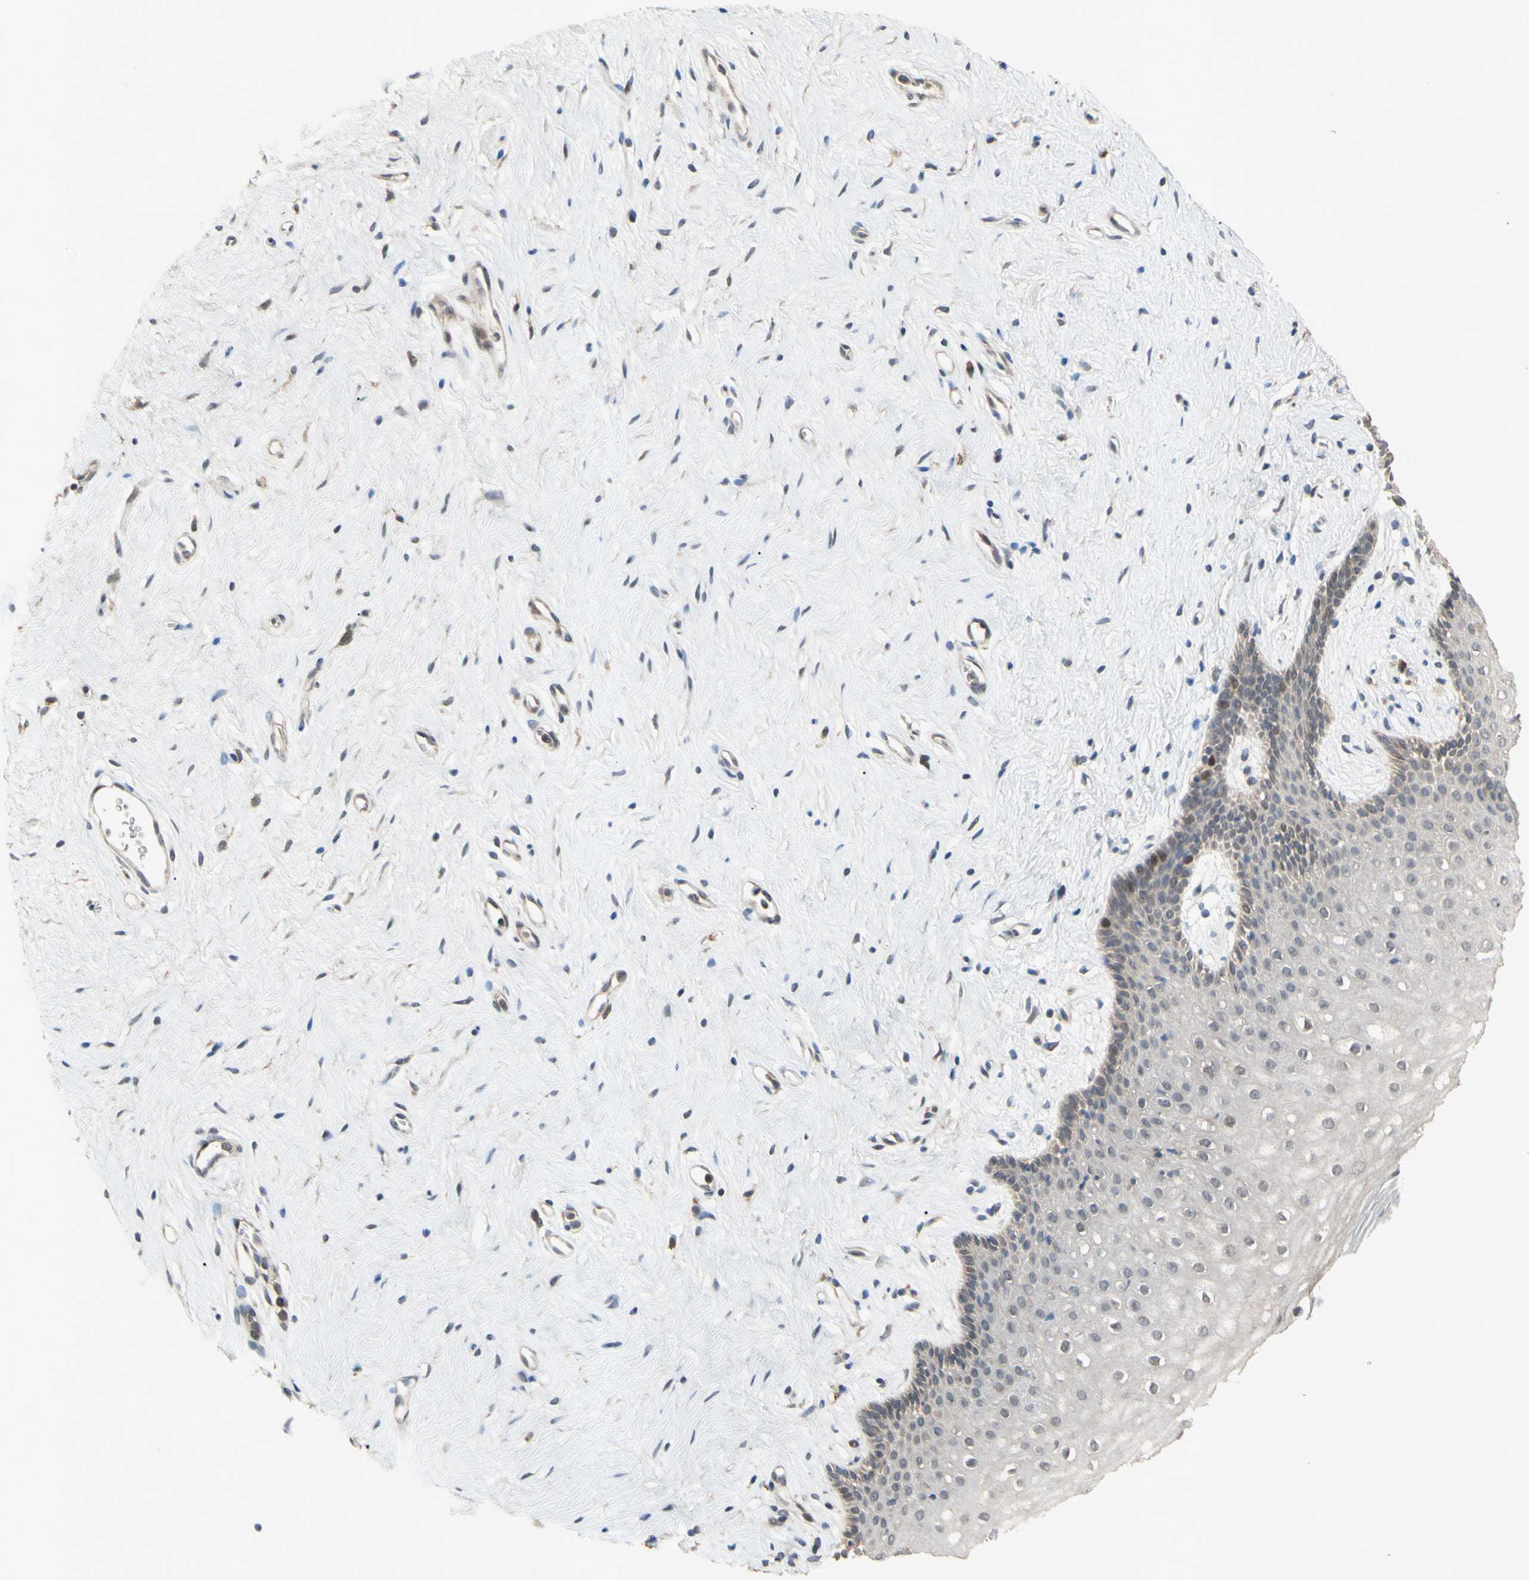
{"staining": {"intensity": "weak", "quantity": "<25%", "location": "cytoplasmic/membranous"}, "tissue": "vagina", "cell_type": "Squamous epithelial cells", "image_type": "normal", "snomed": [{"axis": "morphology", "description": "Normal tissue, NOS"}, {"axis": "topography", "description": "Vagina"}], "caption": "This is an immunohistochemistry photomicrograph of benign vagina. There is no expression in squamous epithelial cells.", "gene": "CD164", "patient": {"sex": "female", "age": 44}}